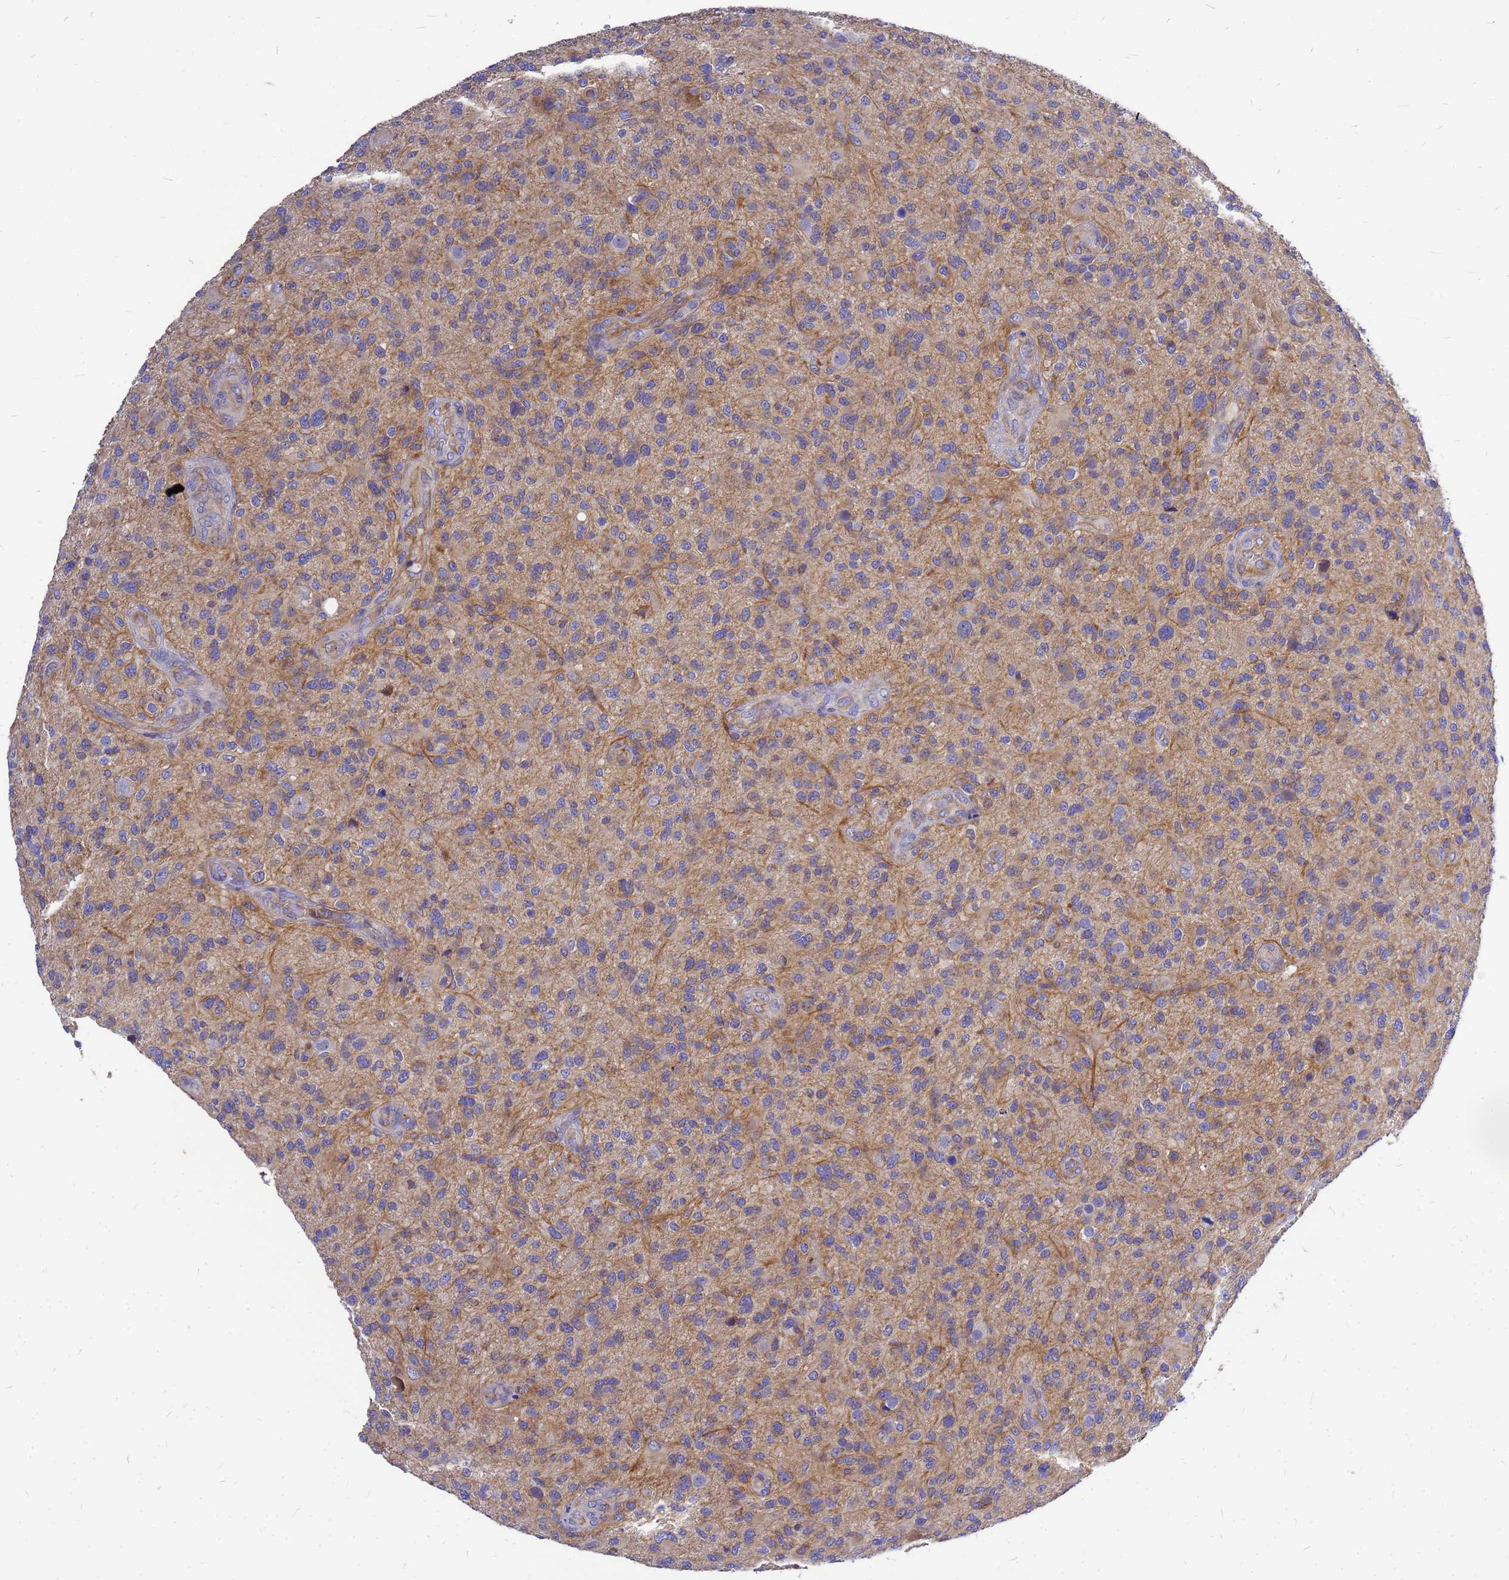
{"staining": {"intensity": "moderate", "quantity": "<25%", "location": "cytoplasmic/membranous"}, "tissue": "glioma", "cell_type": "Tumor cells", "image_type": "cancer", "snomed": [{"axis": "morphology", "description": "Glioma, malignant, High grade"}, {"axis": "topography", "description": "Brain"}], "caption": "Malignant glioma (high-grade) stained for a protein reveals moderate cytoplasmic/membranous positivity in tumor cells.", "gene": "FBXW5", "patient": {"sex": "male", "age": 47}}